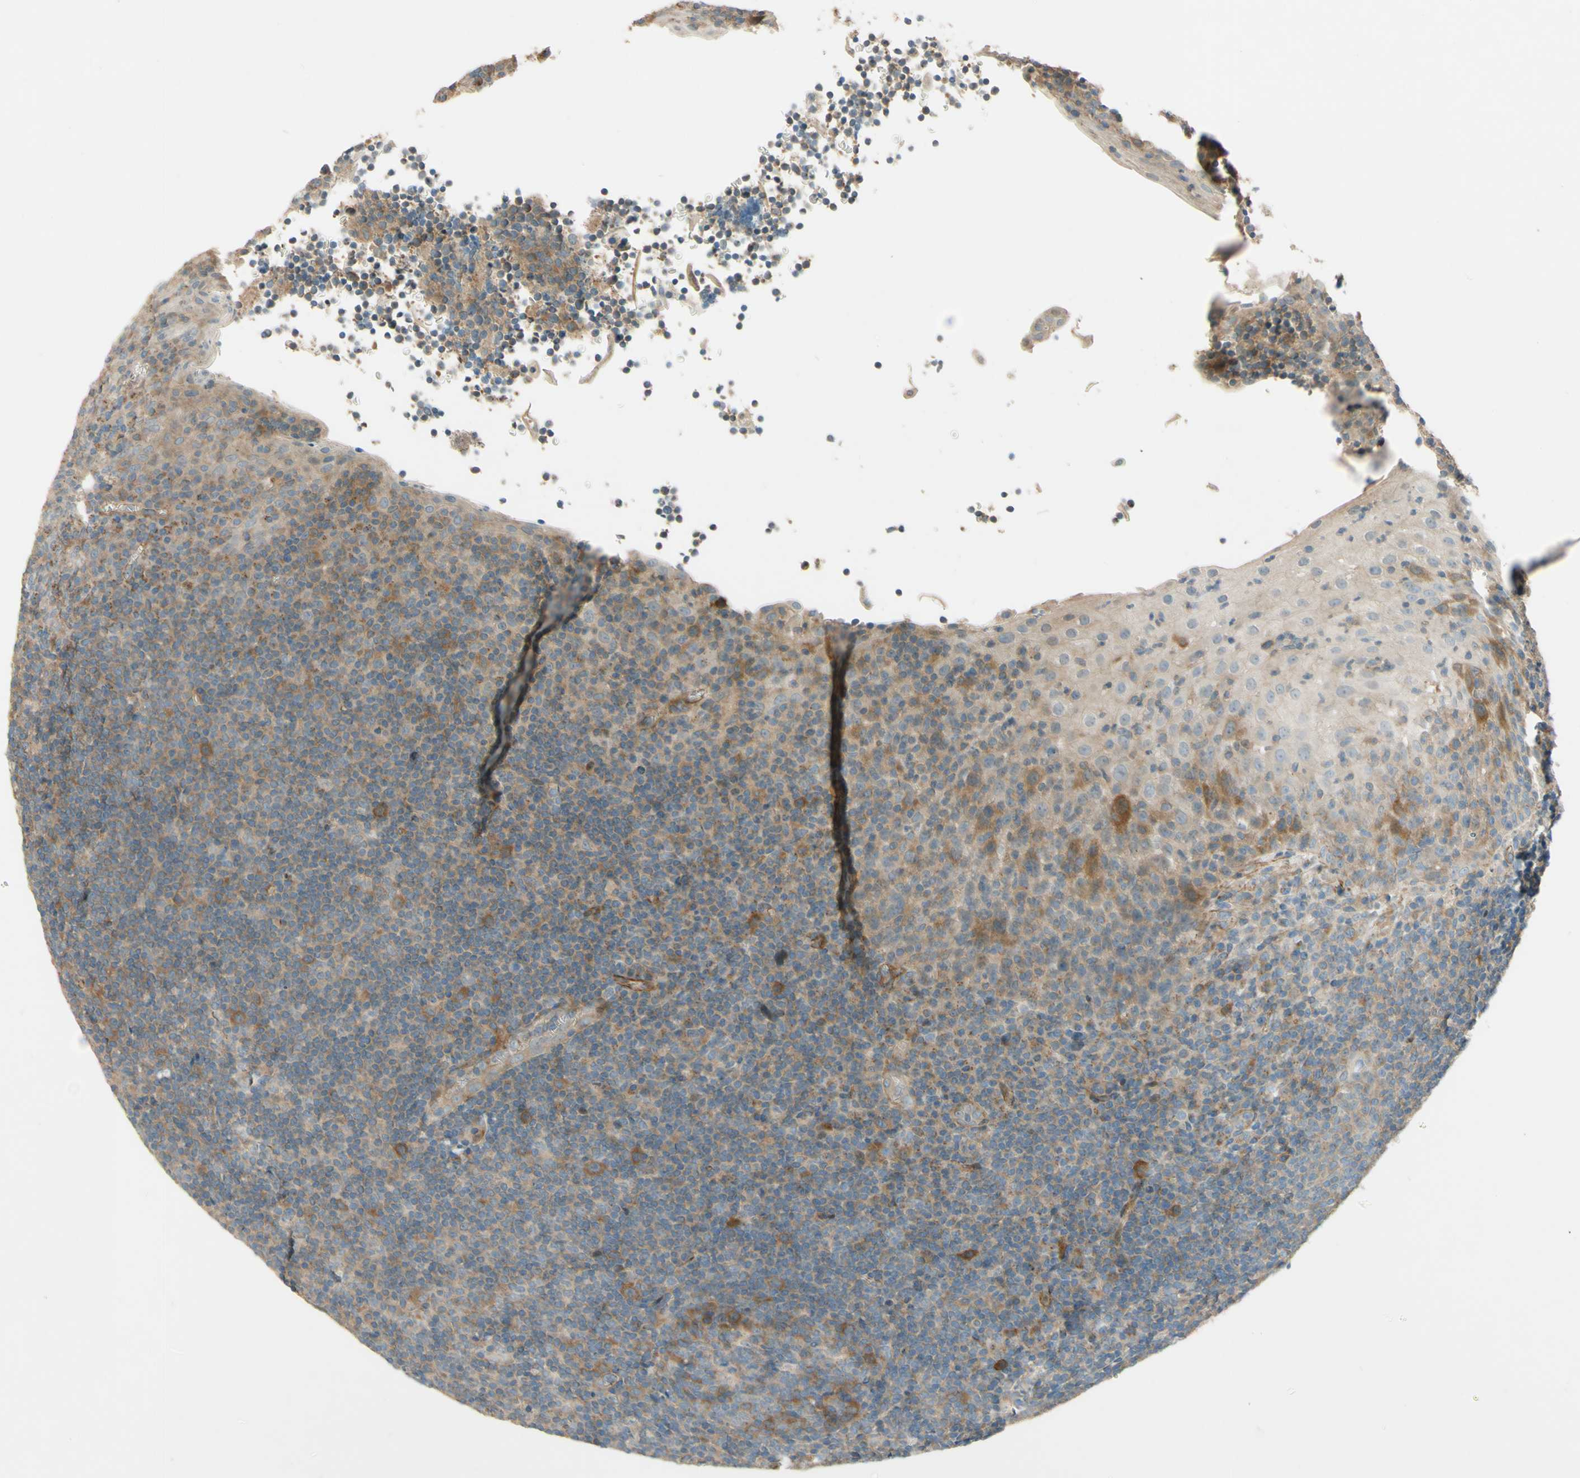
{"staining": {"intensity": "moderate", "quantity": ">75%", "location": "cytoplasmic/membranous"}, "tissue": "tonsil", "cell_type": "Germinal center cells", "image_type": "normal", "snomed": [{"axis": "morphology", "description": "Normal tissue, NOS"}, {"axis": "topography", "description": "Tonsil"}], "caption": "Tonsil stained with immunohistochemistry (IHC) displays moderate cytoplasmic/membranous expression in about >75% of germinal center cells.", "gene": "ADAM17", "patient": {"sex": "male", "age": 37}}